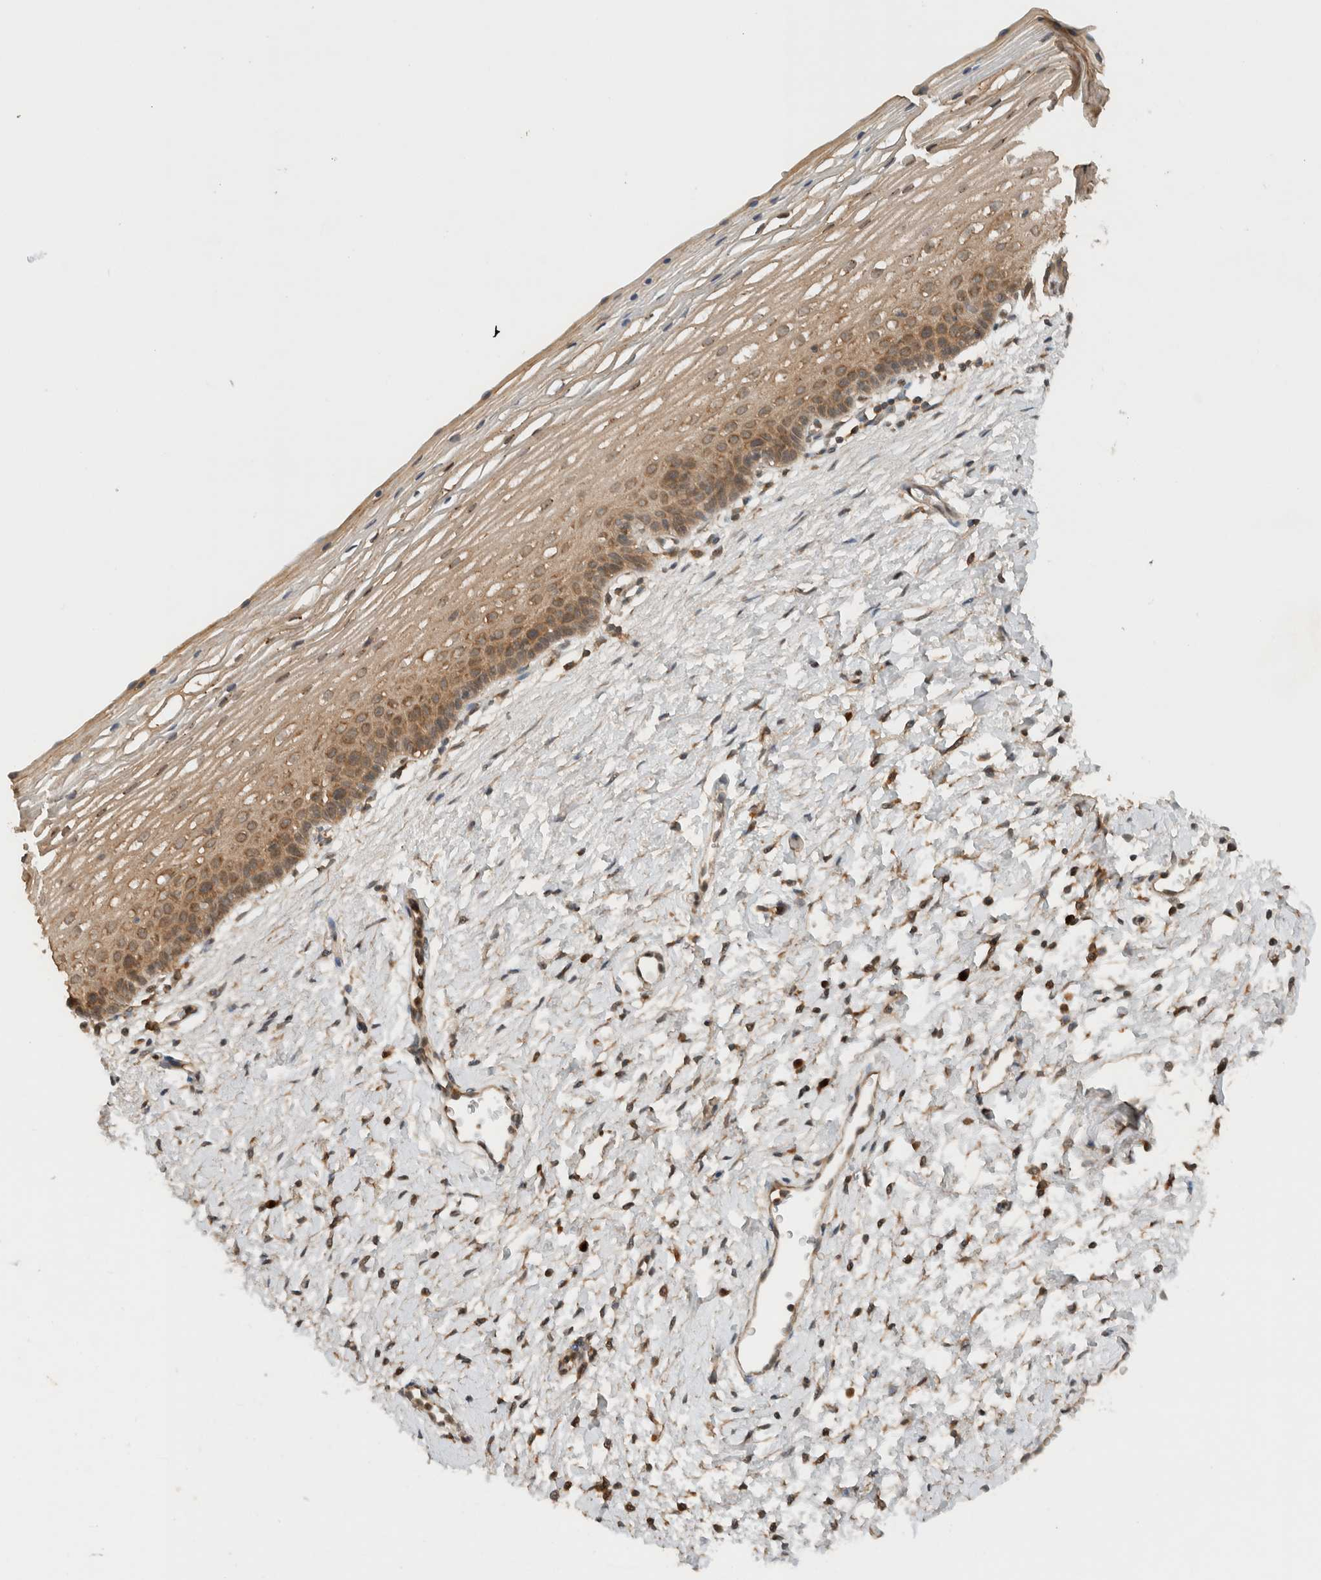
{"staining": {"intensity": "moderate", "quantity": ">75%", "location": "cytoplasmic/membranous"}, "tissue": "cervix", "cell_type": "Glandular cells", "image_type": "normal", "snomed": [{"axis": "morphology", "description": "Normal tissue, NOS"}, {"axis": "topography", "description": "Cervix"}], "caption": "Moderate cytoplasmic/membranous protein staining is appreciated in about >75% of glandular cells in cervix.", "gene": "ARFGEF2", "patient": {"sex": "female", "age": 72}}